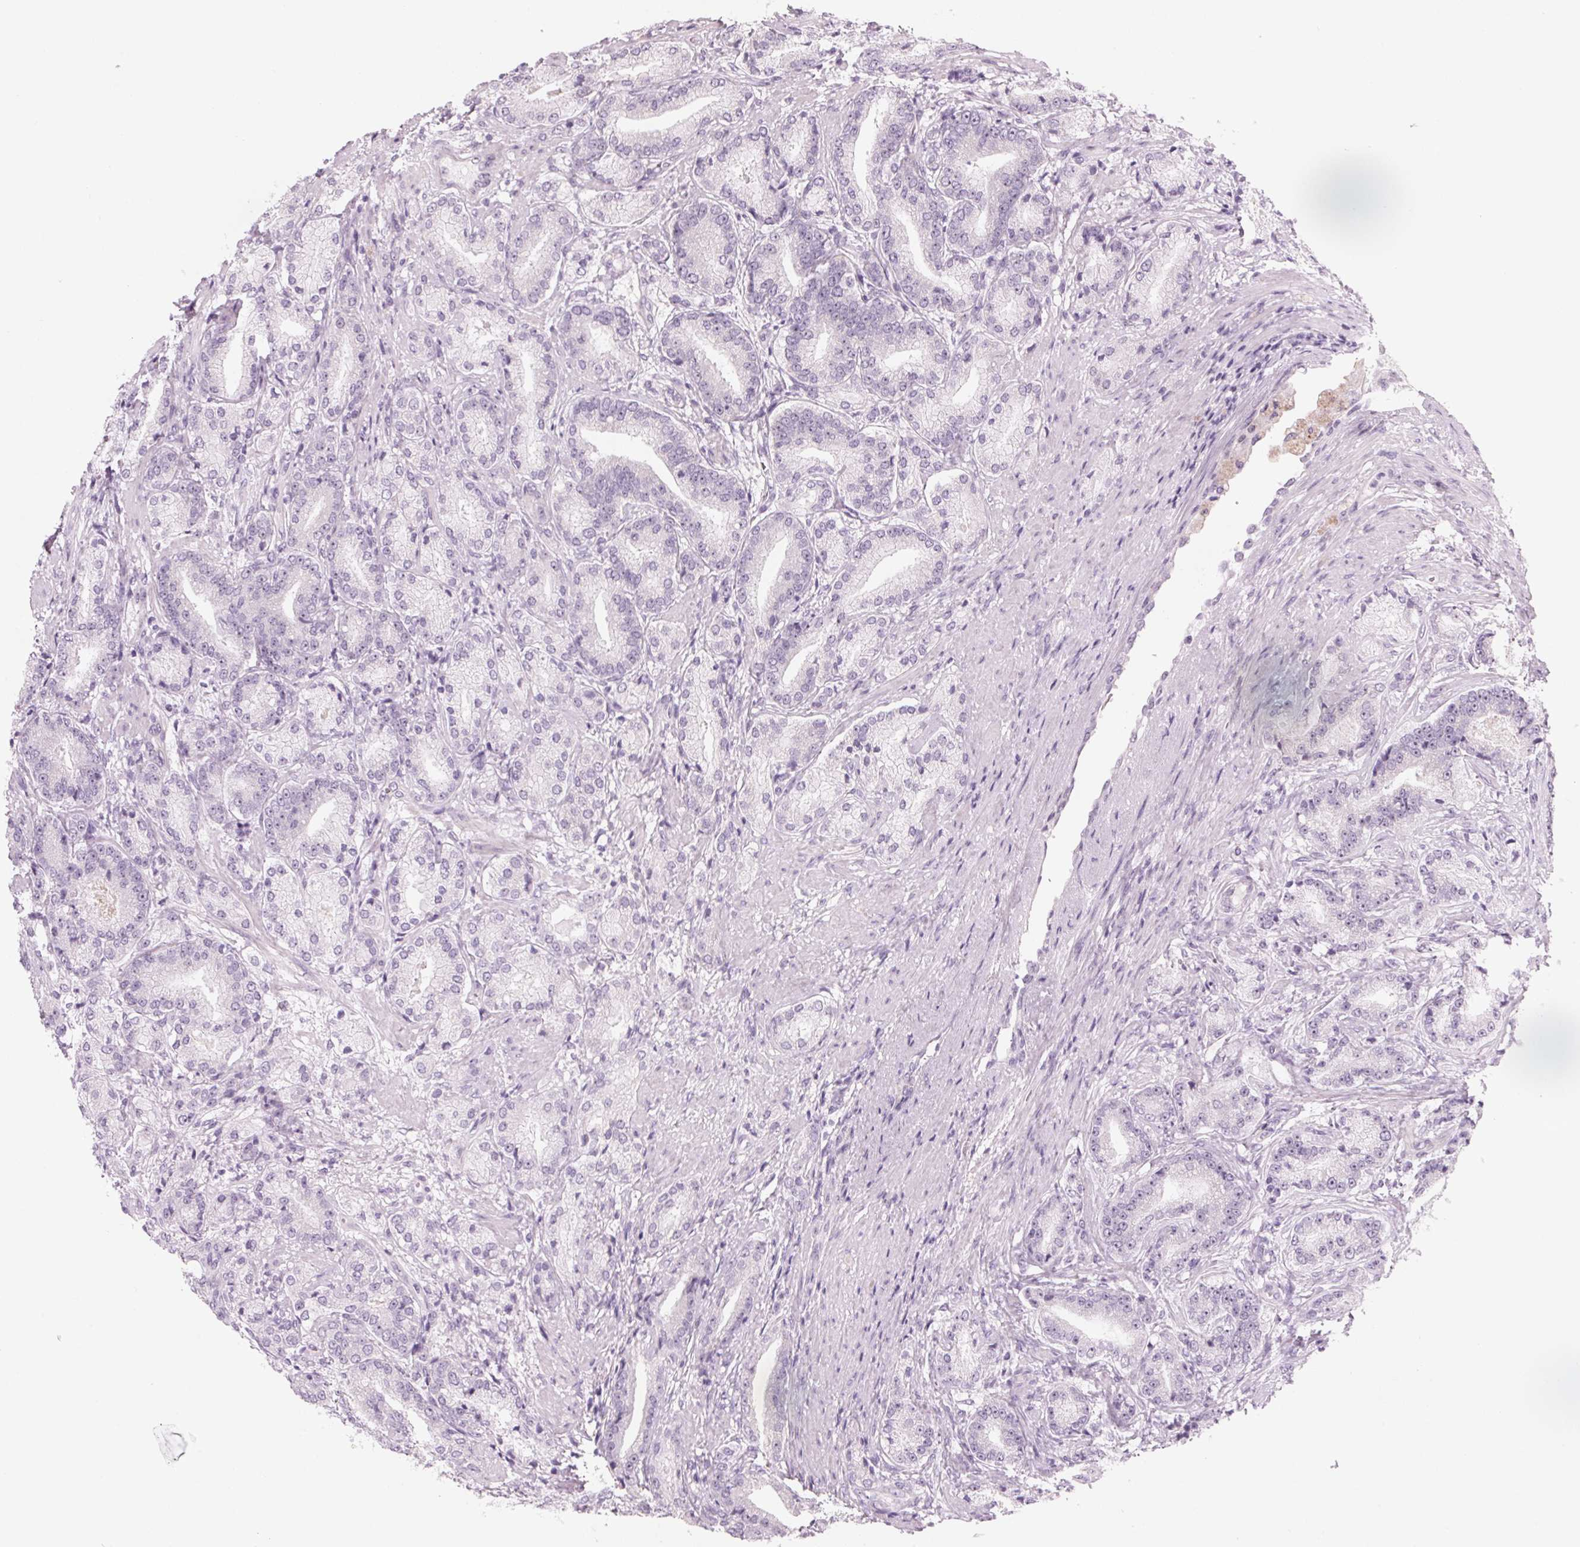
{"staining": {"intensity": "negative", "quantity": "none", "location": "none"}, "tissue": "prostate cancer", "cell_type": "Tumor cells", "image_type": "cancer", "snomed": [{"axis": "morphology", "description": "Adenocarcinoma, High grade"}, {"axis": "topography", "description": "Prostate and seminal vesicle, NOS"}], "caption": "Human prostate cancer stained for a protein using immunohistochemistry (IHC) exhibits no expression in tumor cells.", "gene": "DNTTIP2", "patient": {"sex": "male", "age": 61}}